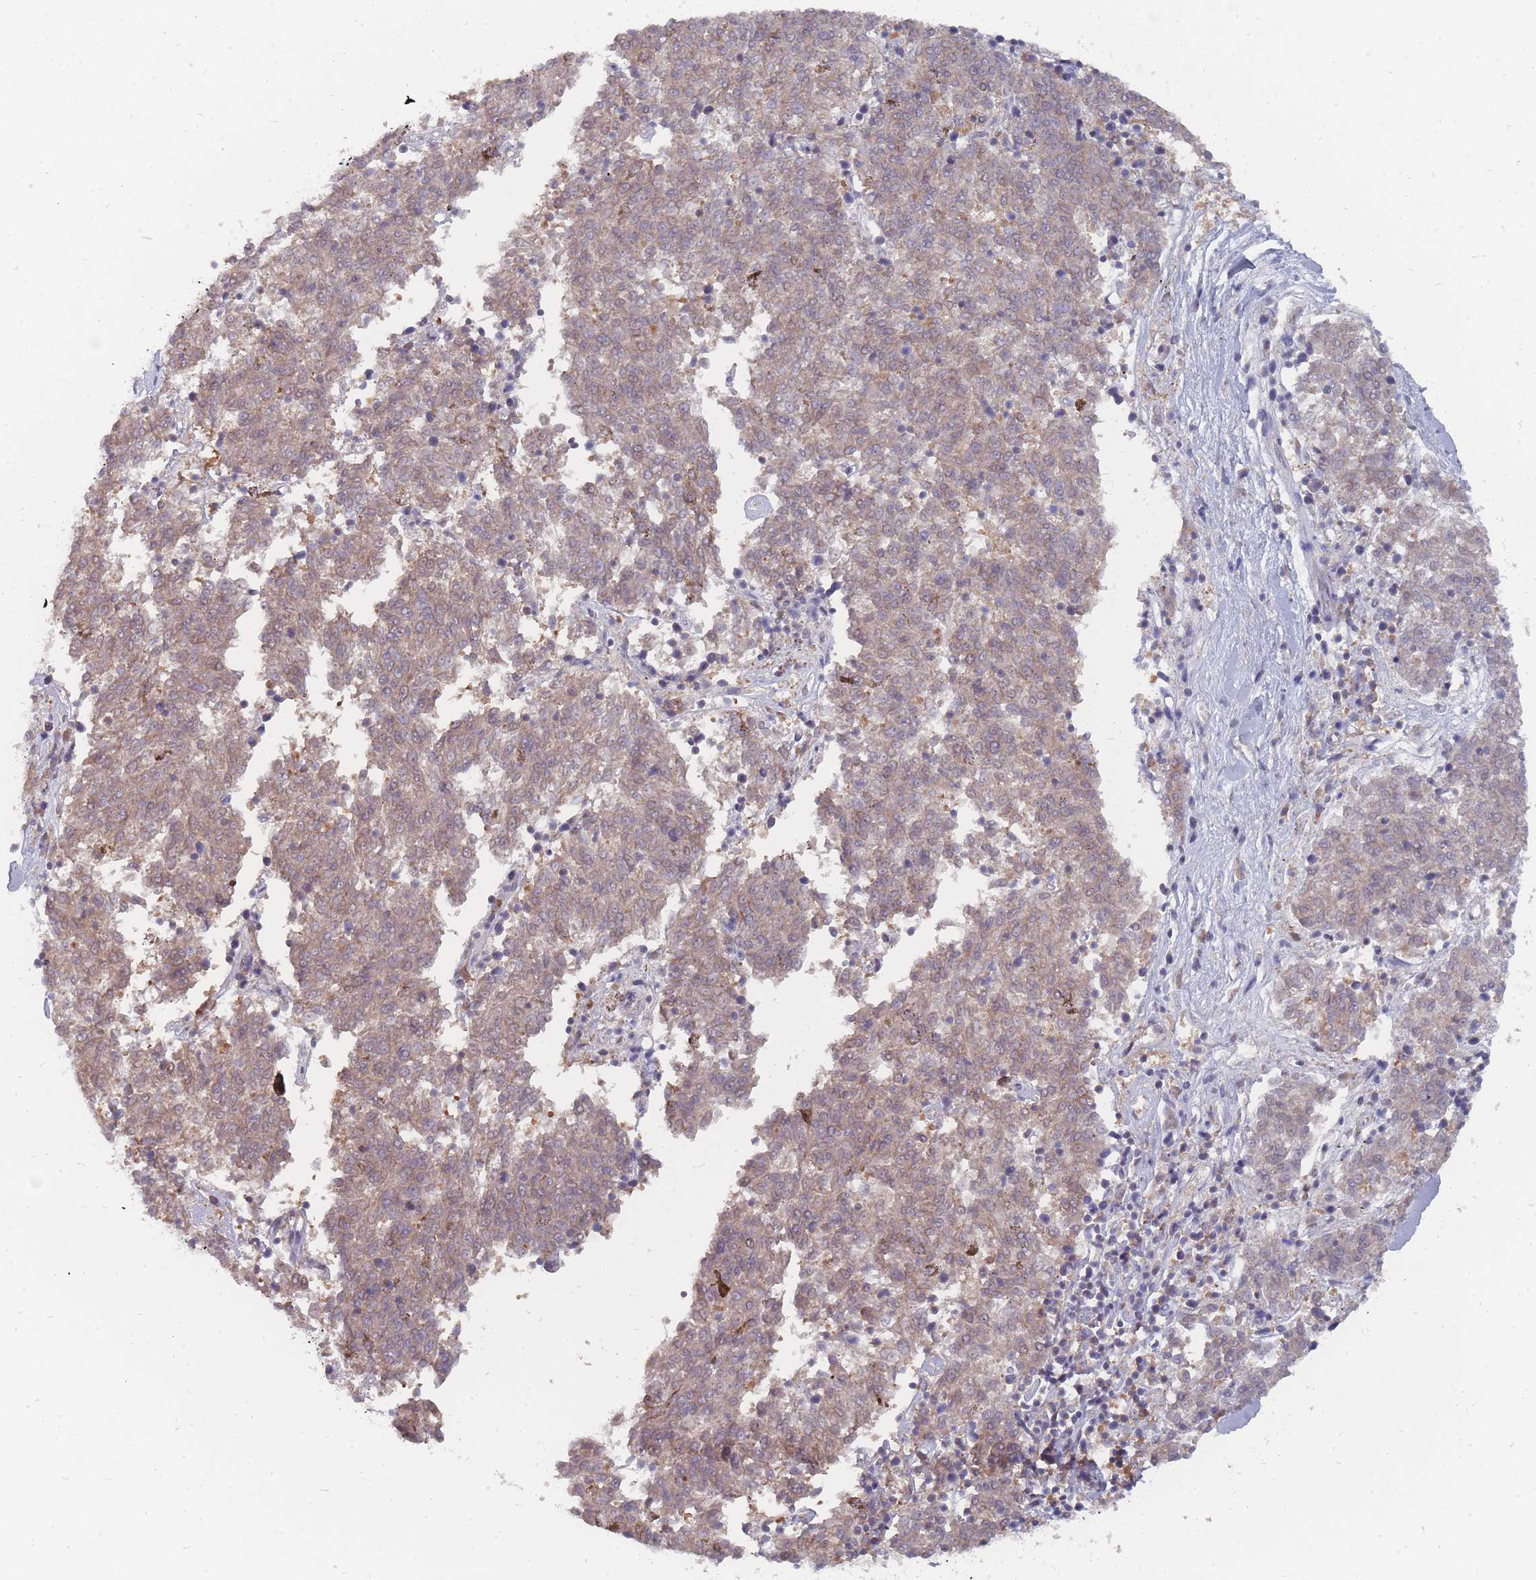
{"staining": {"intensity": "weak", "quantity": ">75%", "location": "cytoplasmic/membranous,nuclear"}, "tissue": "melanoma", "cell_type": "Tumor cells", "image_type": "cancer", "snomed": [{"axis": "morphology", "description": "Malignant melanoma, NOS"}, {"axis": "topography", "description": "Skin"}], "caption": "Brown immunohistochemical staining in malignant melanoma demonstrates weak cytoplasmic/membranous and nuclear positivity in approximately >75% of tumor cells.", "gene": "NKD1", "patient": {"sex": "female", "age": 72}}